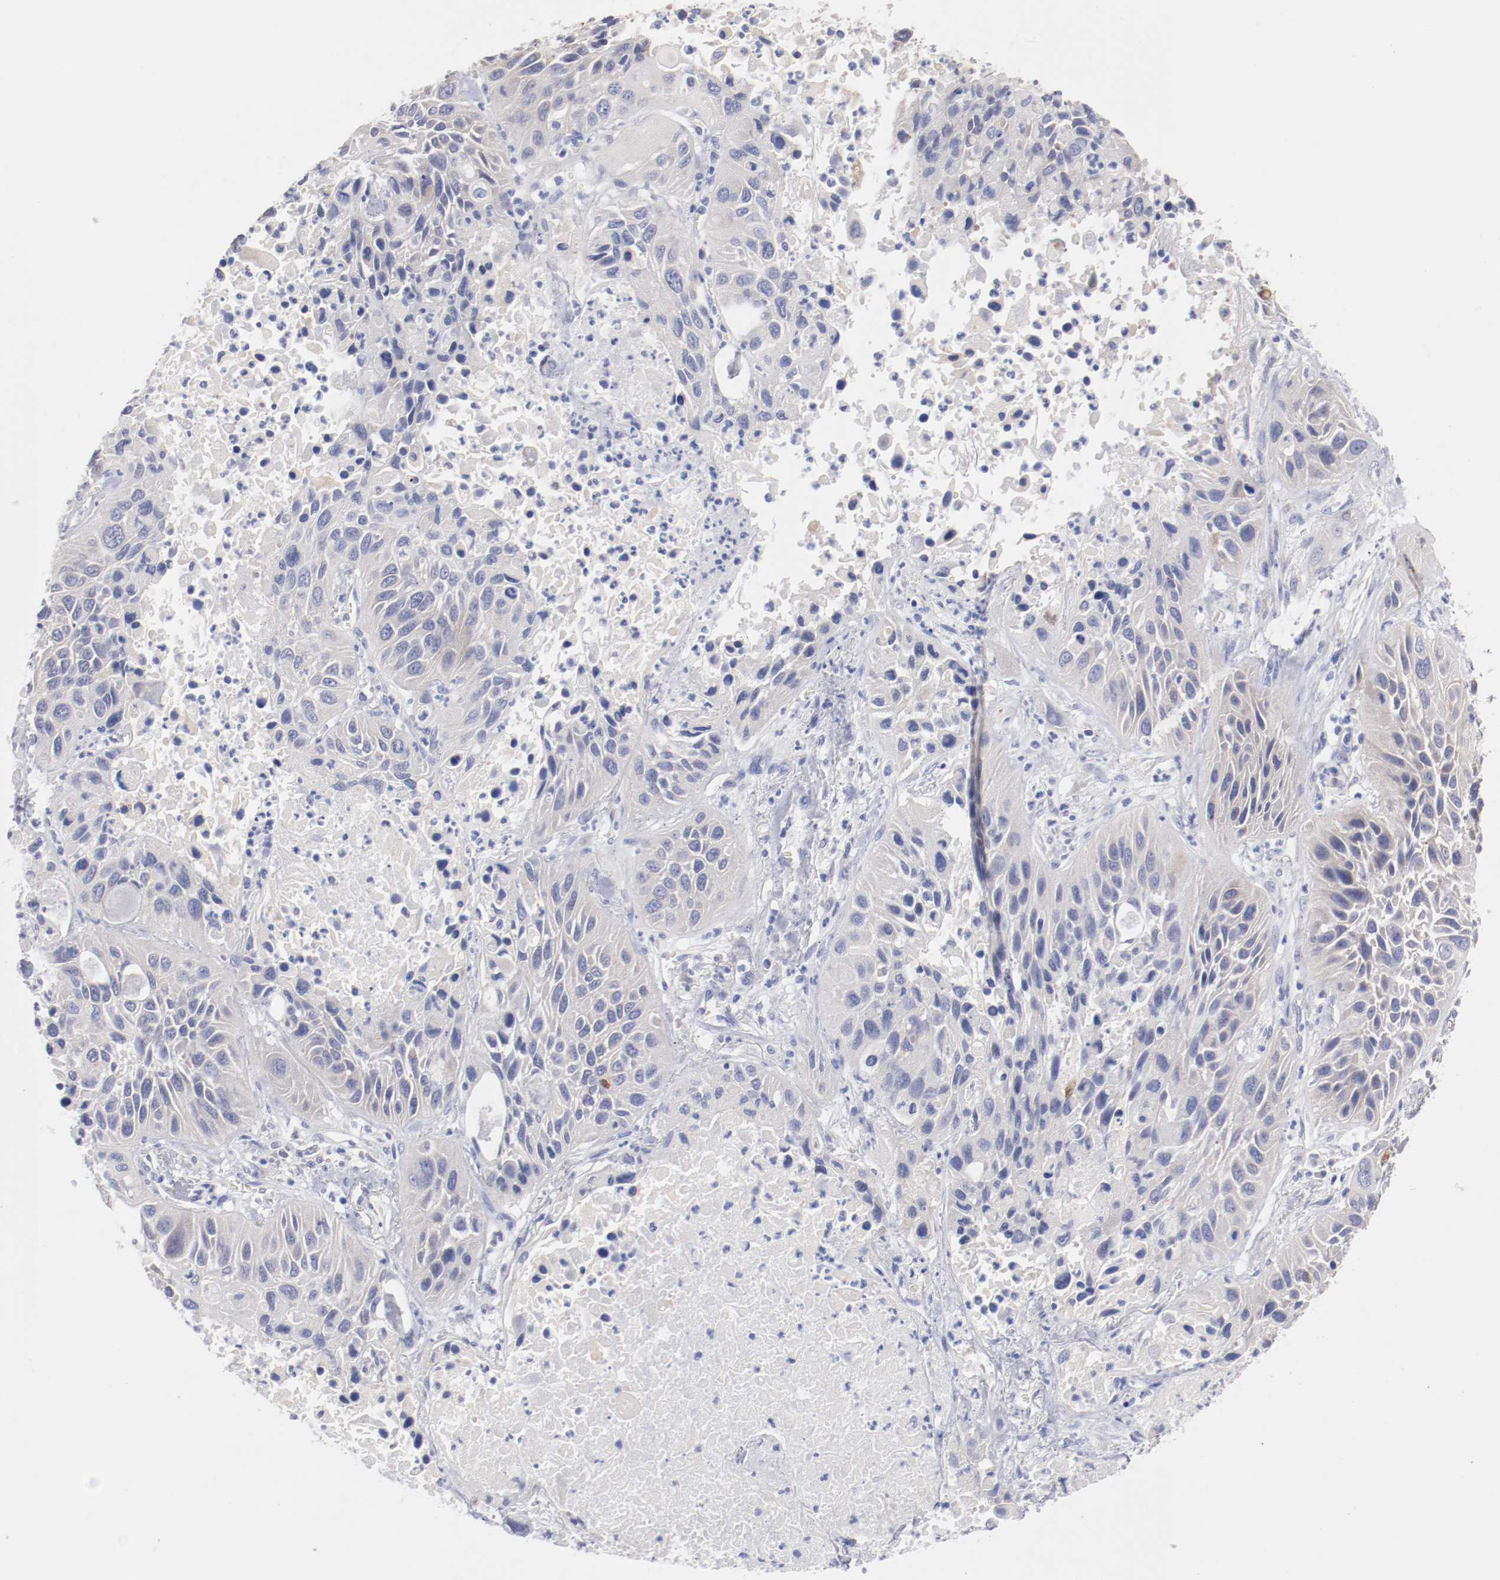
{"staining": {"intensity": "weak", "quantity": "<25%", "location": "cytoplasmic/membranous"}, "tissue": "lung cancer", "cell_type": "Tumor cells", "image_type": "cancer", "snomed": [{"axis": "morphology", "description": "Squamous cell carcinoma, NOS"}, {"axis": "topography", "description": "Lung"}], "caption": "Histopathology image shows no protein staining in tumor cells of lung cancer (squamous cell carcinoma) tissue. The staining was performed using DAB to visualize the protein expression in brown, while the nuclei were stained in blue with hematoxylin (Magnification: 20x).", "gene": "CPE", "patient": {"sex": "female", "age": 76}}